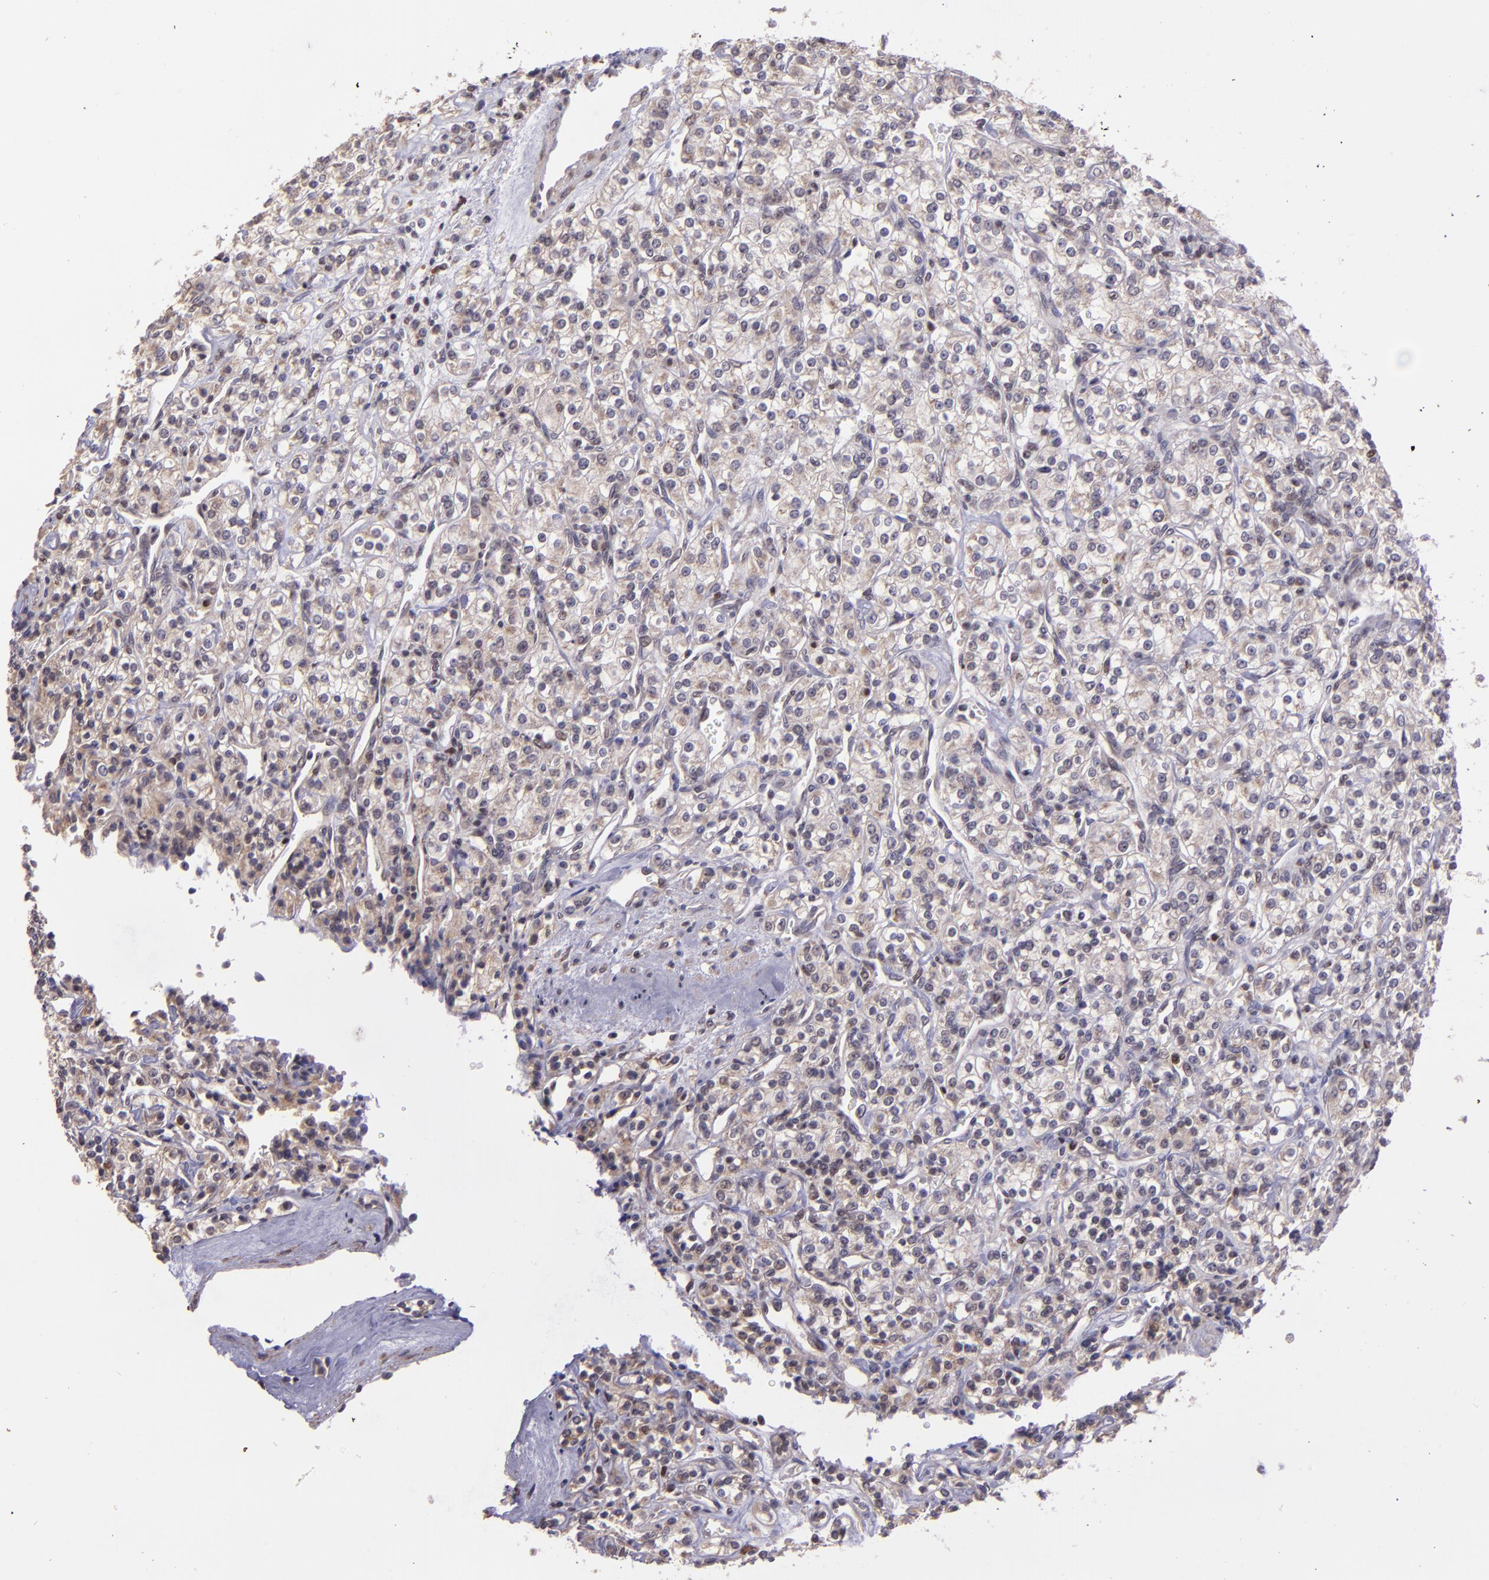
{"staining": {"intensity": "weak", "quantity": ">75%", "location": "cytoplasmic/membranous"}, "tissue": "renal cancer", "cell_type": "Tumor cells", "image_type": "cancer", "snomed": [{"axis": "morphology", "description": "Adenocarcinoma, NOS"}, {"axis": "topography", "description": "Kidney"}], "caption": "Immunohistochemical staining of renal cancer (adenocarcinoma) demonstrates low levels of weak cytoplasmic/membranous protein expression in approximately >75% of tumor cells.", "gene": "ELF1", "patient": {"sex": "male", "age": 77}}